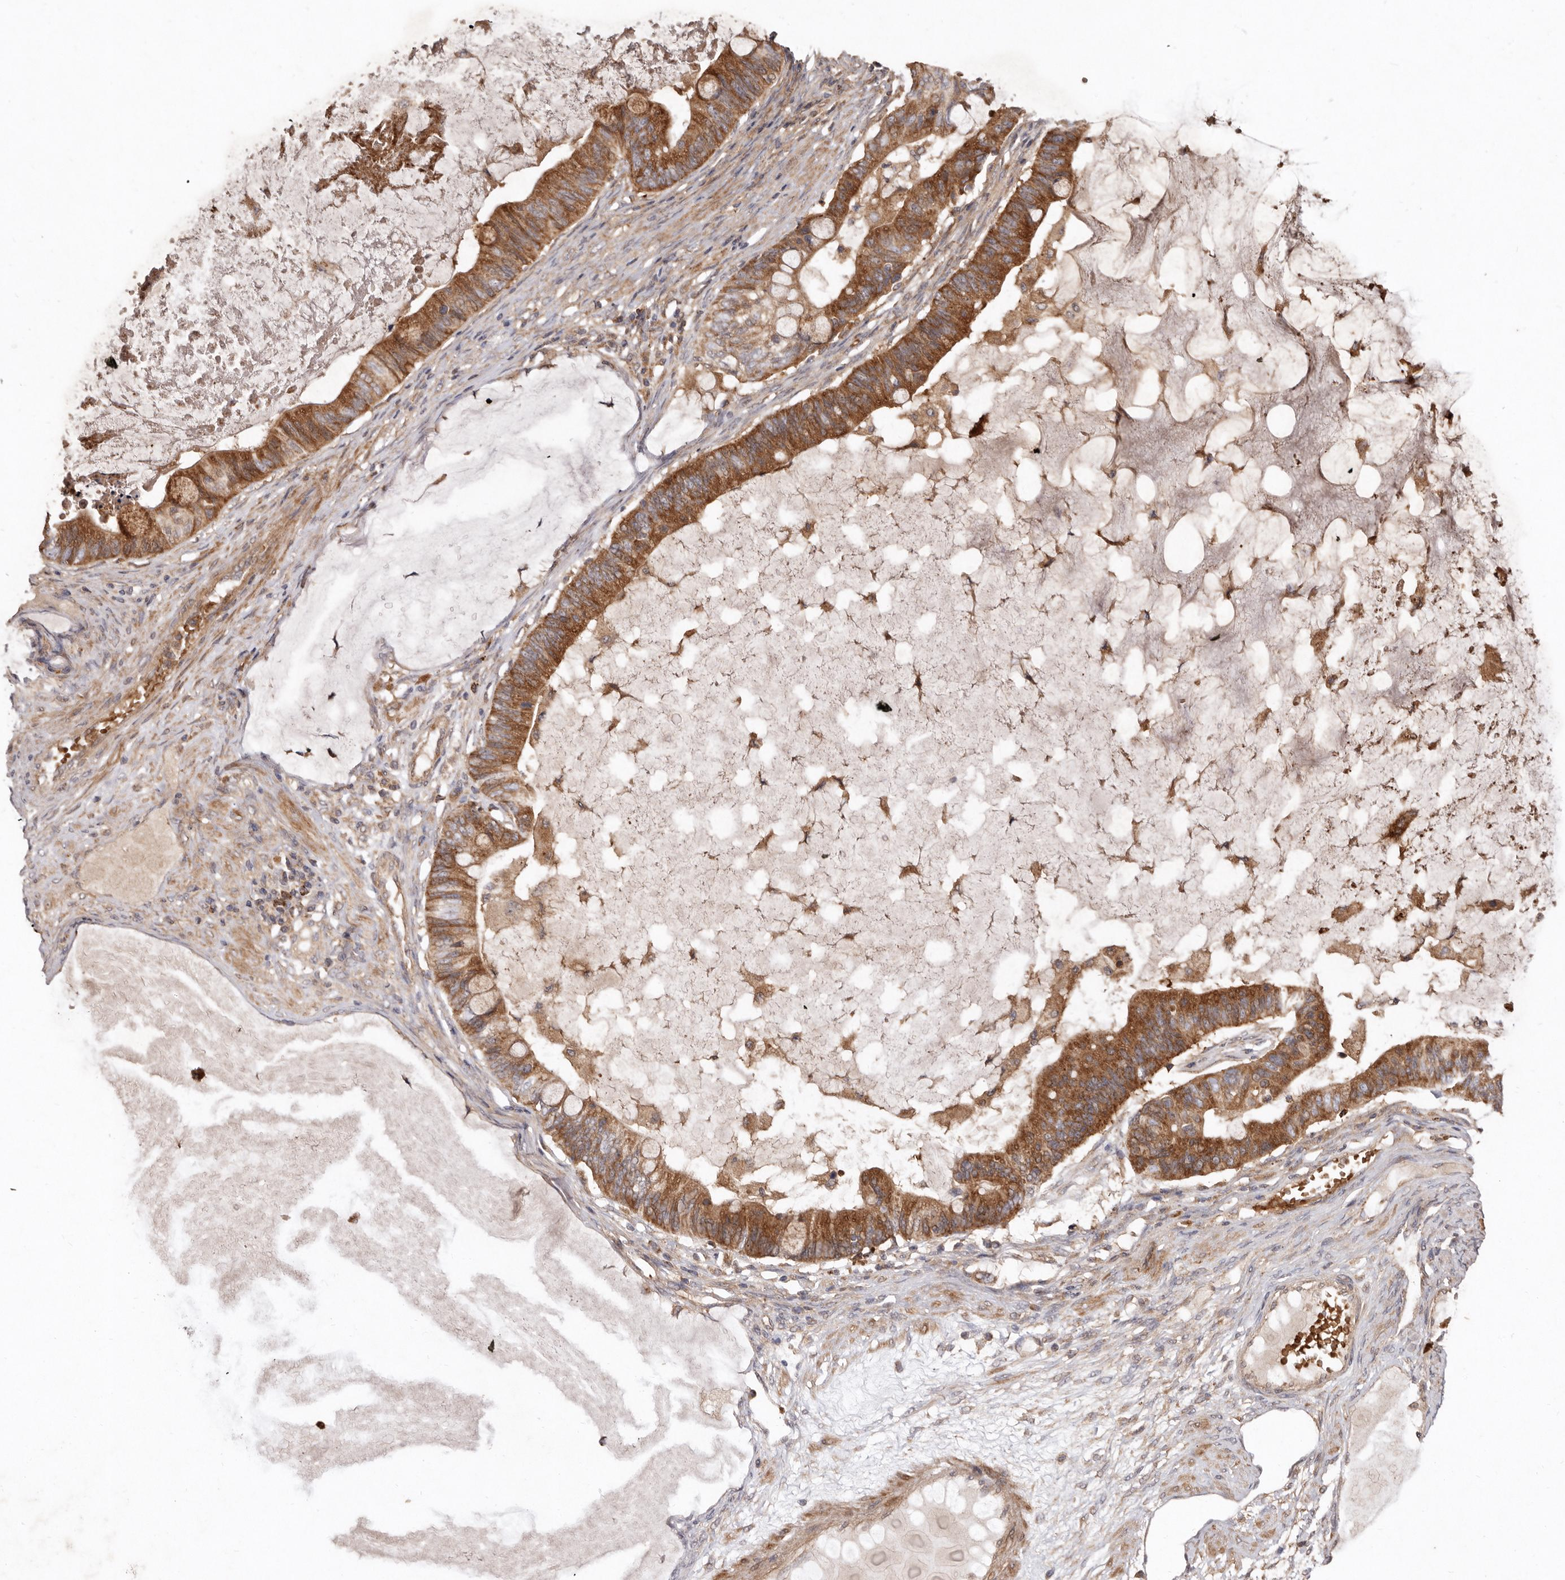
{"staining": {"intensity": "moderate", "quantity": ">75%", "location": "cytoplasmic/membranous"}, "tissue": "ovarian cancer", "cell_type": "Tumor cells", "image_type": "cancer", "snomed": [{"axis": "morphology", "description": "Cystadenocarcinoma, mucinous, NOS"}, {"axis": "topography", "description": "Ovary"}], "caption": "A brown stain labels moderate cytoplasmic/membranous expression of a protein in human mucinous cystadenocarcinoma (ovarian) tumor cells. Nuclei are stained in blue.", "gene": "GOT1L1", "patient": {"sex": "female", "age": 61}}